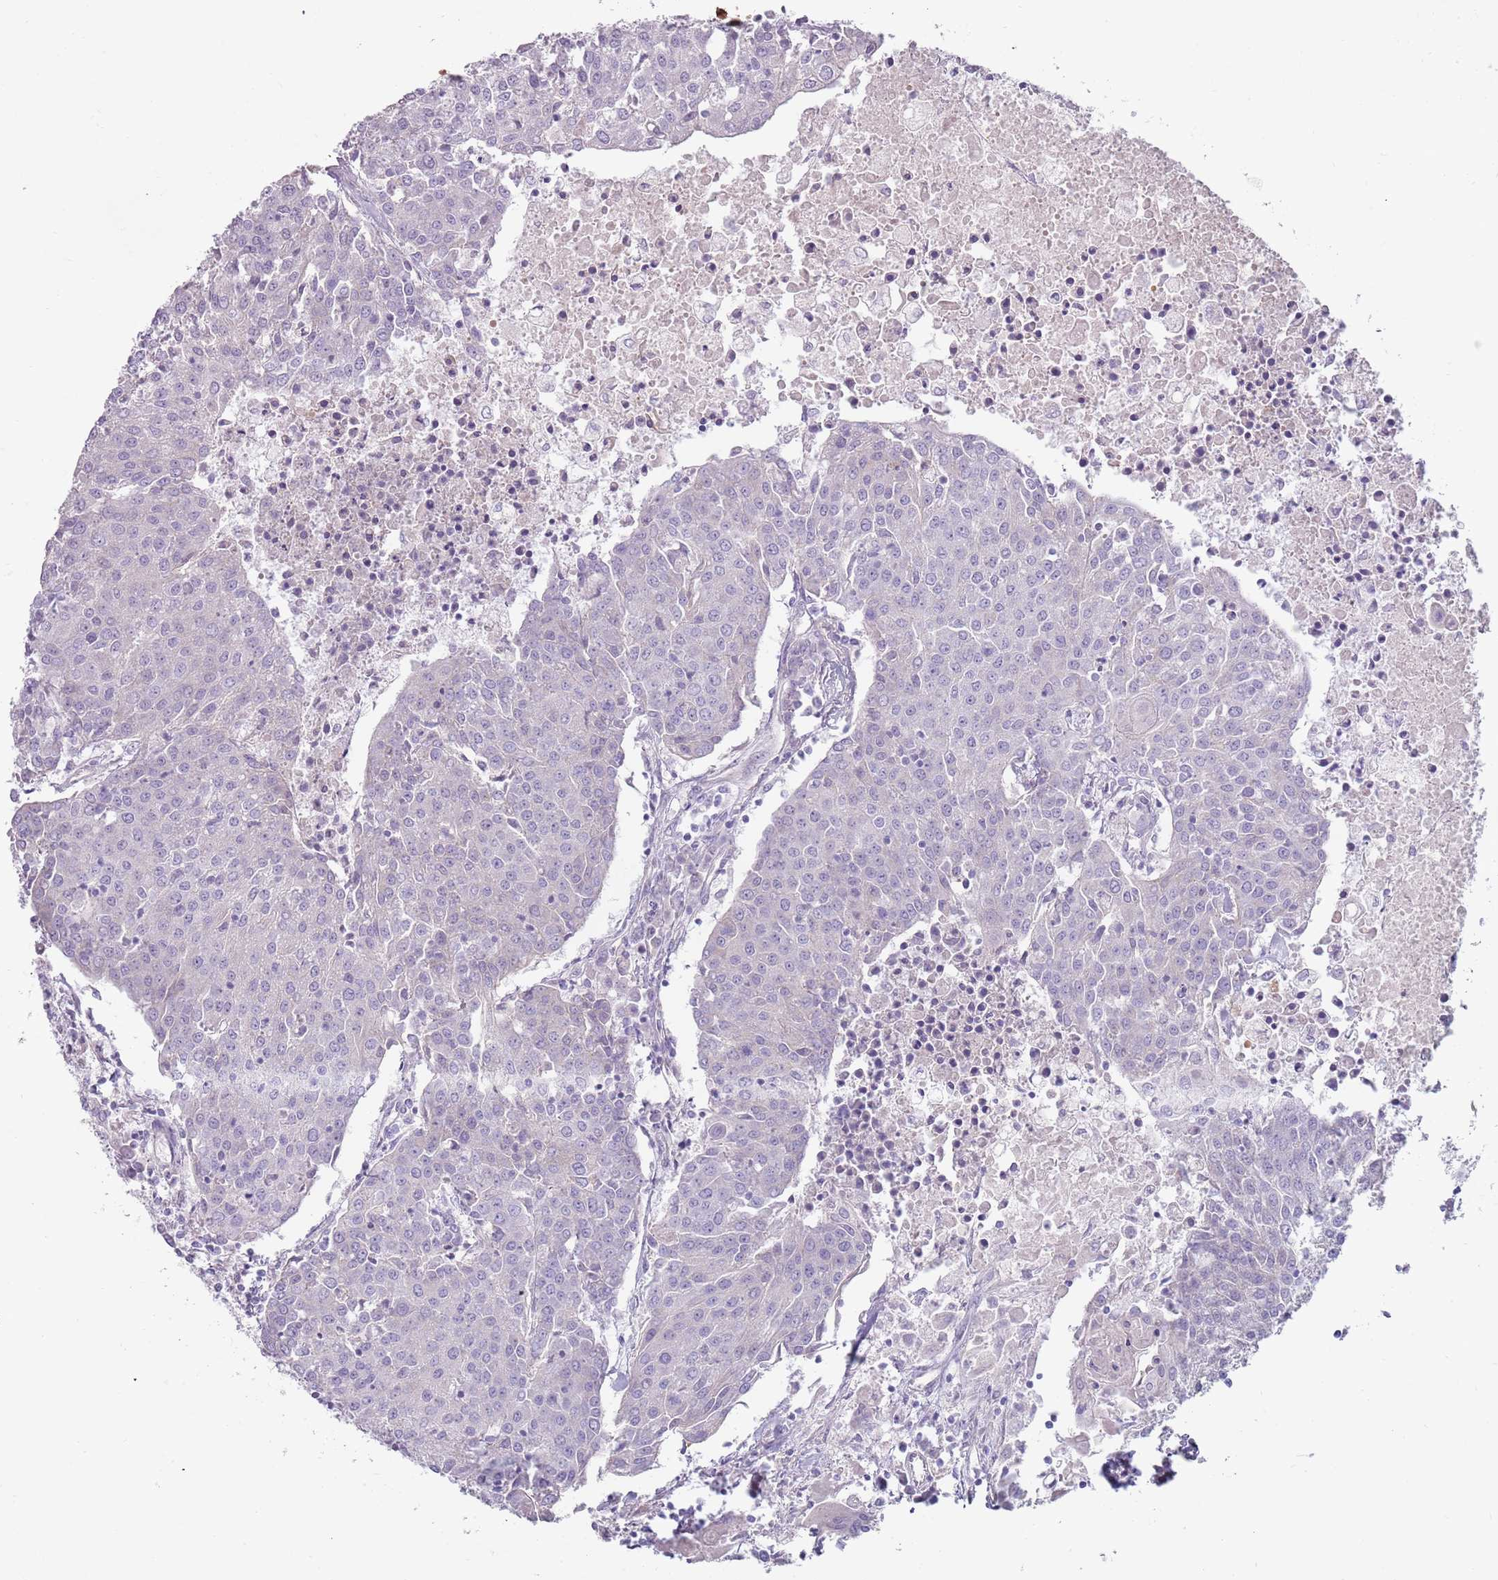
{"staining": {"intensity": "negative", "quantity": "none", "location": "none"}, "tissue": "urothelial cancer", "cell_type": "Tumor cells", "image_type": "cancer", "snomed": [{"axis": "morphology", "description": "Urothelial carcinoma, High grade"}, {"axis": "topography", "description": "Urinary bladder"}], "caption": "Human urothelial cancer stained for a protein using IHC displays no positivity in tumor cells.", "gene": "RFX2", "patient": {"sex": "female", "age": 85}}